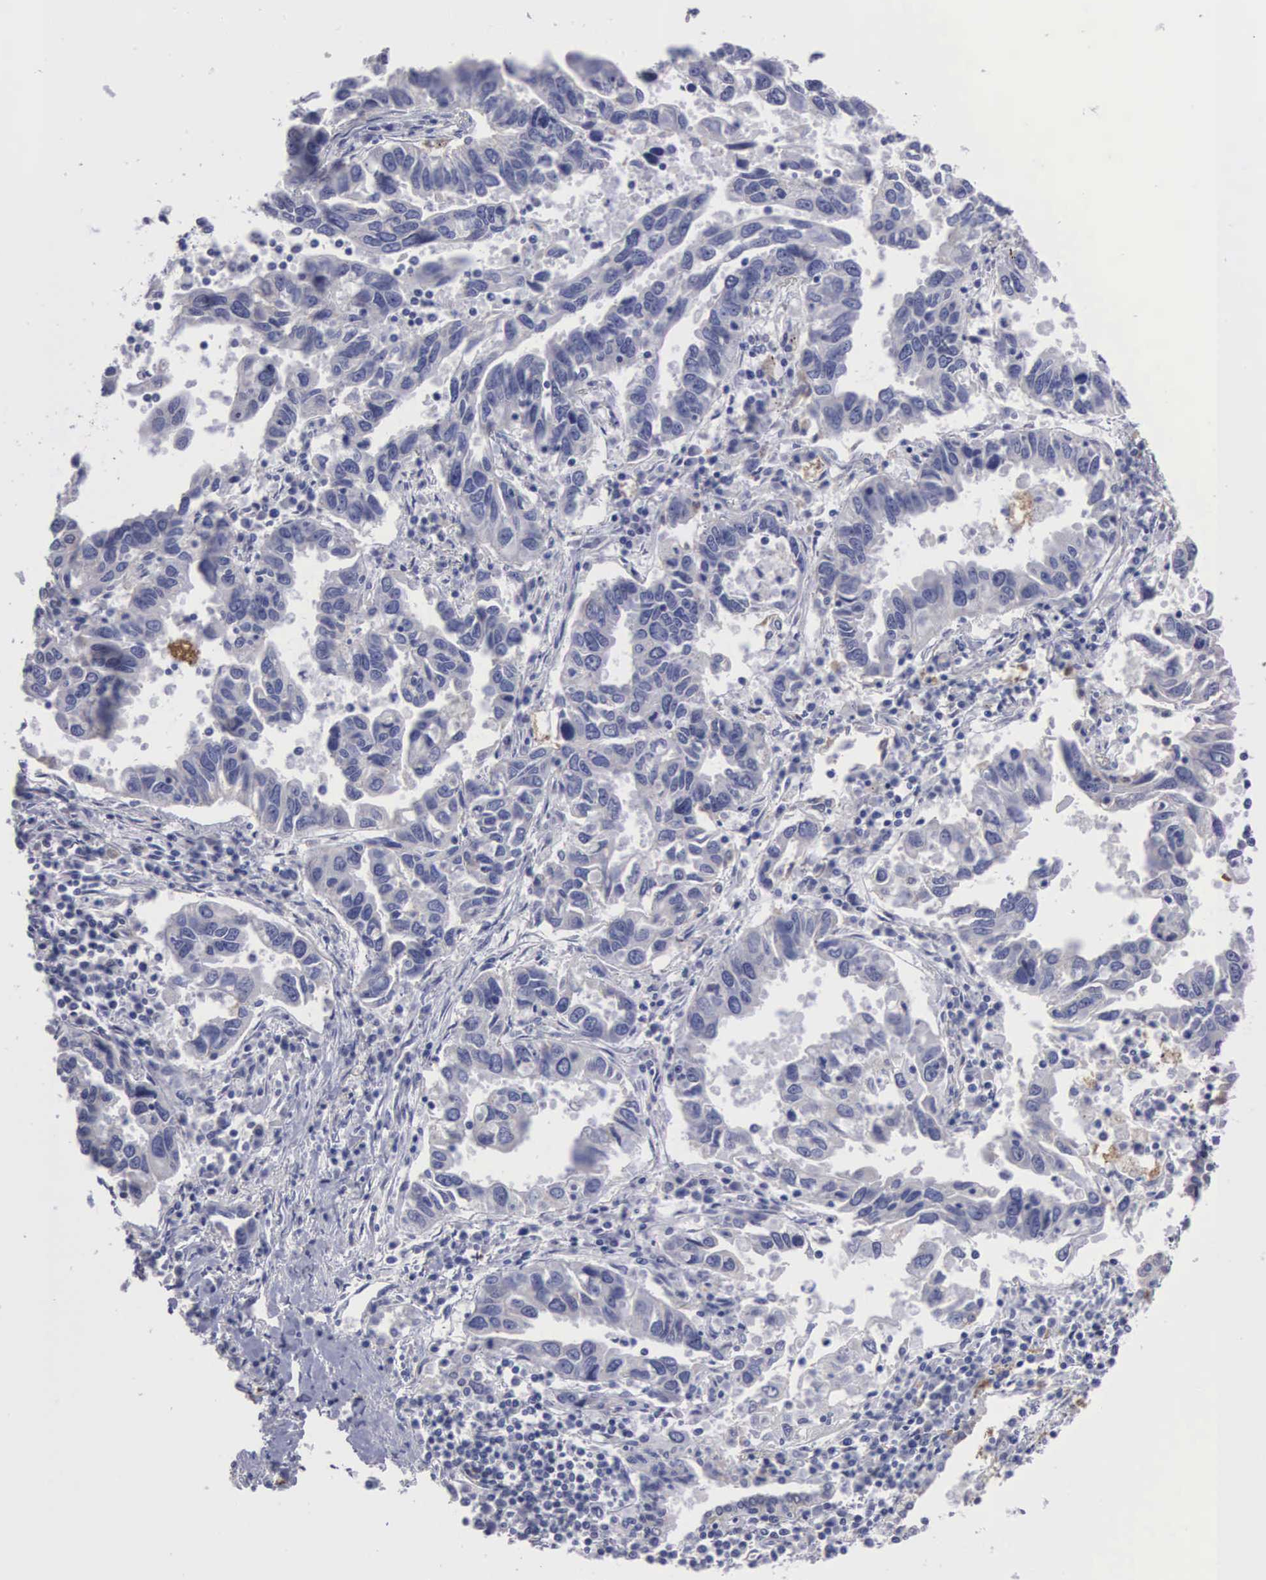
{"staining": {"intensity": "negative", "quantity": "none", "location": "none"}, "tissue": "lung cancer", "cell_type": "Tumor cells", "image_type": "cancer", "snomed": [{"axis": "morphology", "description": "Adenocarcinoma, NOS"}, {"axis": "topography", "description": "Lung"}], "caption": "Lung cancer (adenocarcinoma) was stained to show a protein in brown. There is no significant staining in tumor cells.", "gene": "LIN52", "patient": {"sex": "male", "age": 48}}